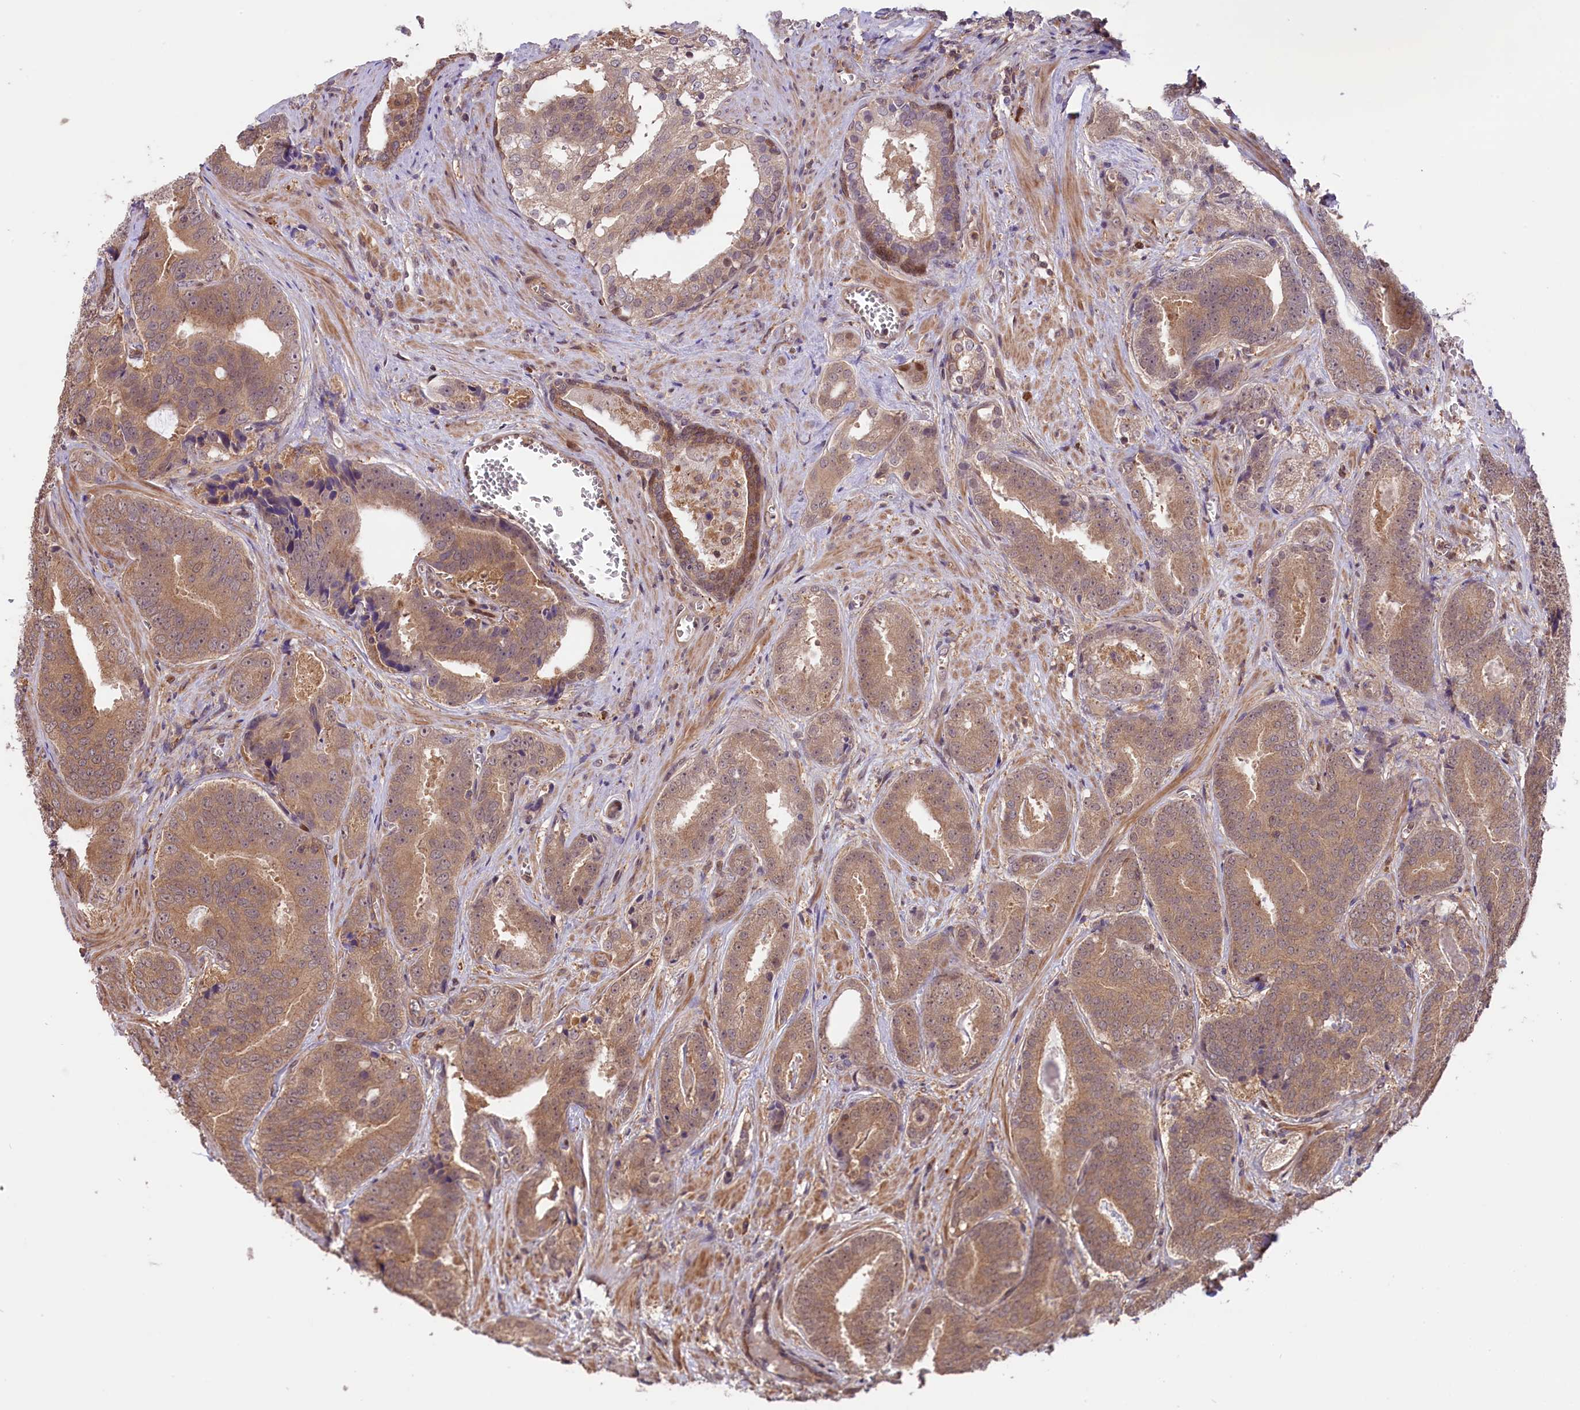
{"staining": {"intensity": "weak", "quantity": ">75%", "location": "cytoplasmic/membranous,nuclear"}, "tissue": "prostate cancer", "cell_type": "Tumor cells", "image_type": "cancer", "snomed": [{"axis": "morphology", "description": "Adenocarcinoma, High grade"}, {"axis": "topography", "description": "Prostate"}], "caption": "Tumor cells show weak cytoplasmic/membranous and nuclear expression in approximately >75% of cells in high-grade adenocarcinoma (prostate). The staining was performed using DAB (3,3'-diaminobenzidine), with brown indicating positive protein expression. Nuclei are stained blue with hematoxylin.", "gene": "RIC8A", "patient": {"sex": "male", "age": 55}}